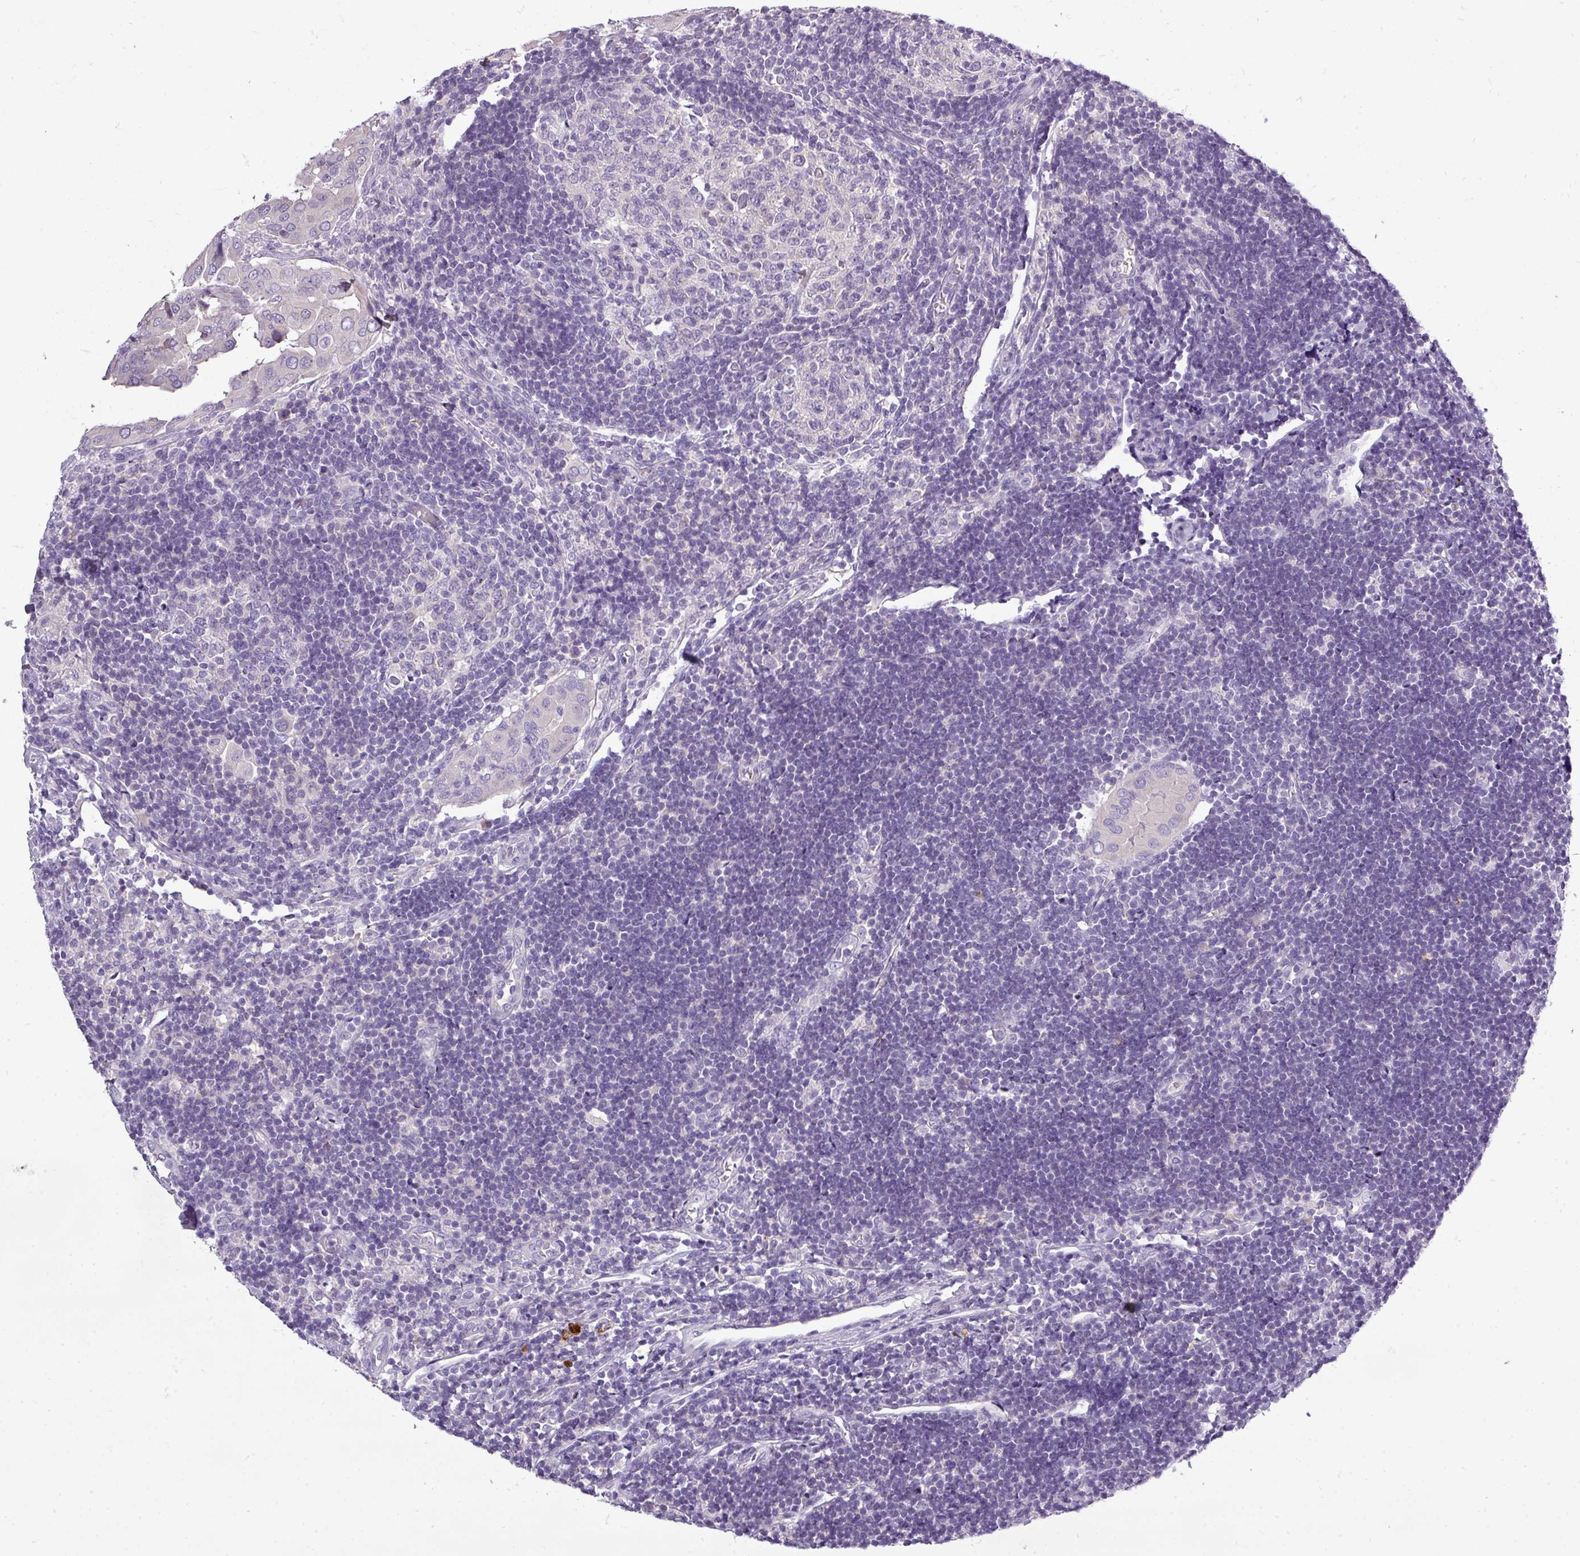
{"staining": {"intensity": "negative", "quantity": "none", "location": "none"}, "tissue": "thyroid cancer", "cell_type": "Tumor cells", "image_type": "cancer", "snomed": [{"axis": "morphology", "description": "Papillary adenocarcinoma, NOS"}, {"axis": "topography", "description": "Thyroid gland"}], "caption": "IHC photomicrograph of human thyroid cancer stained for a protein (brown), which demonstrates no expression in tumor cells. The staining is performed using DAB (3,3'-diaminobenzidine) brown chromogen with nuclei counter-stained in using hematoxylin.", "gene": "DNAAF9", "patient": {"sex": "male", "age": 33}}